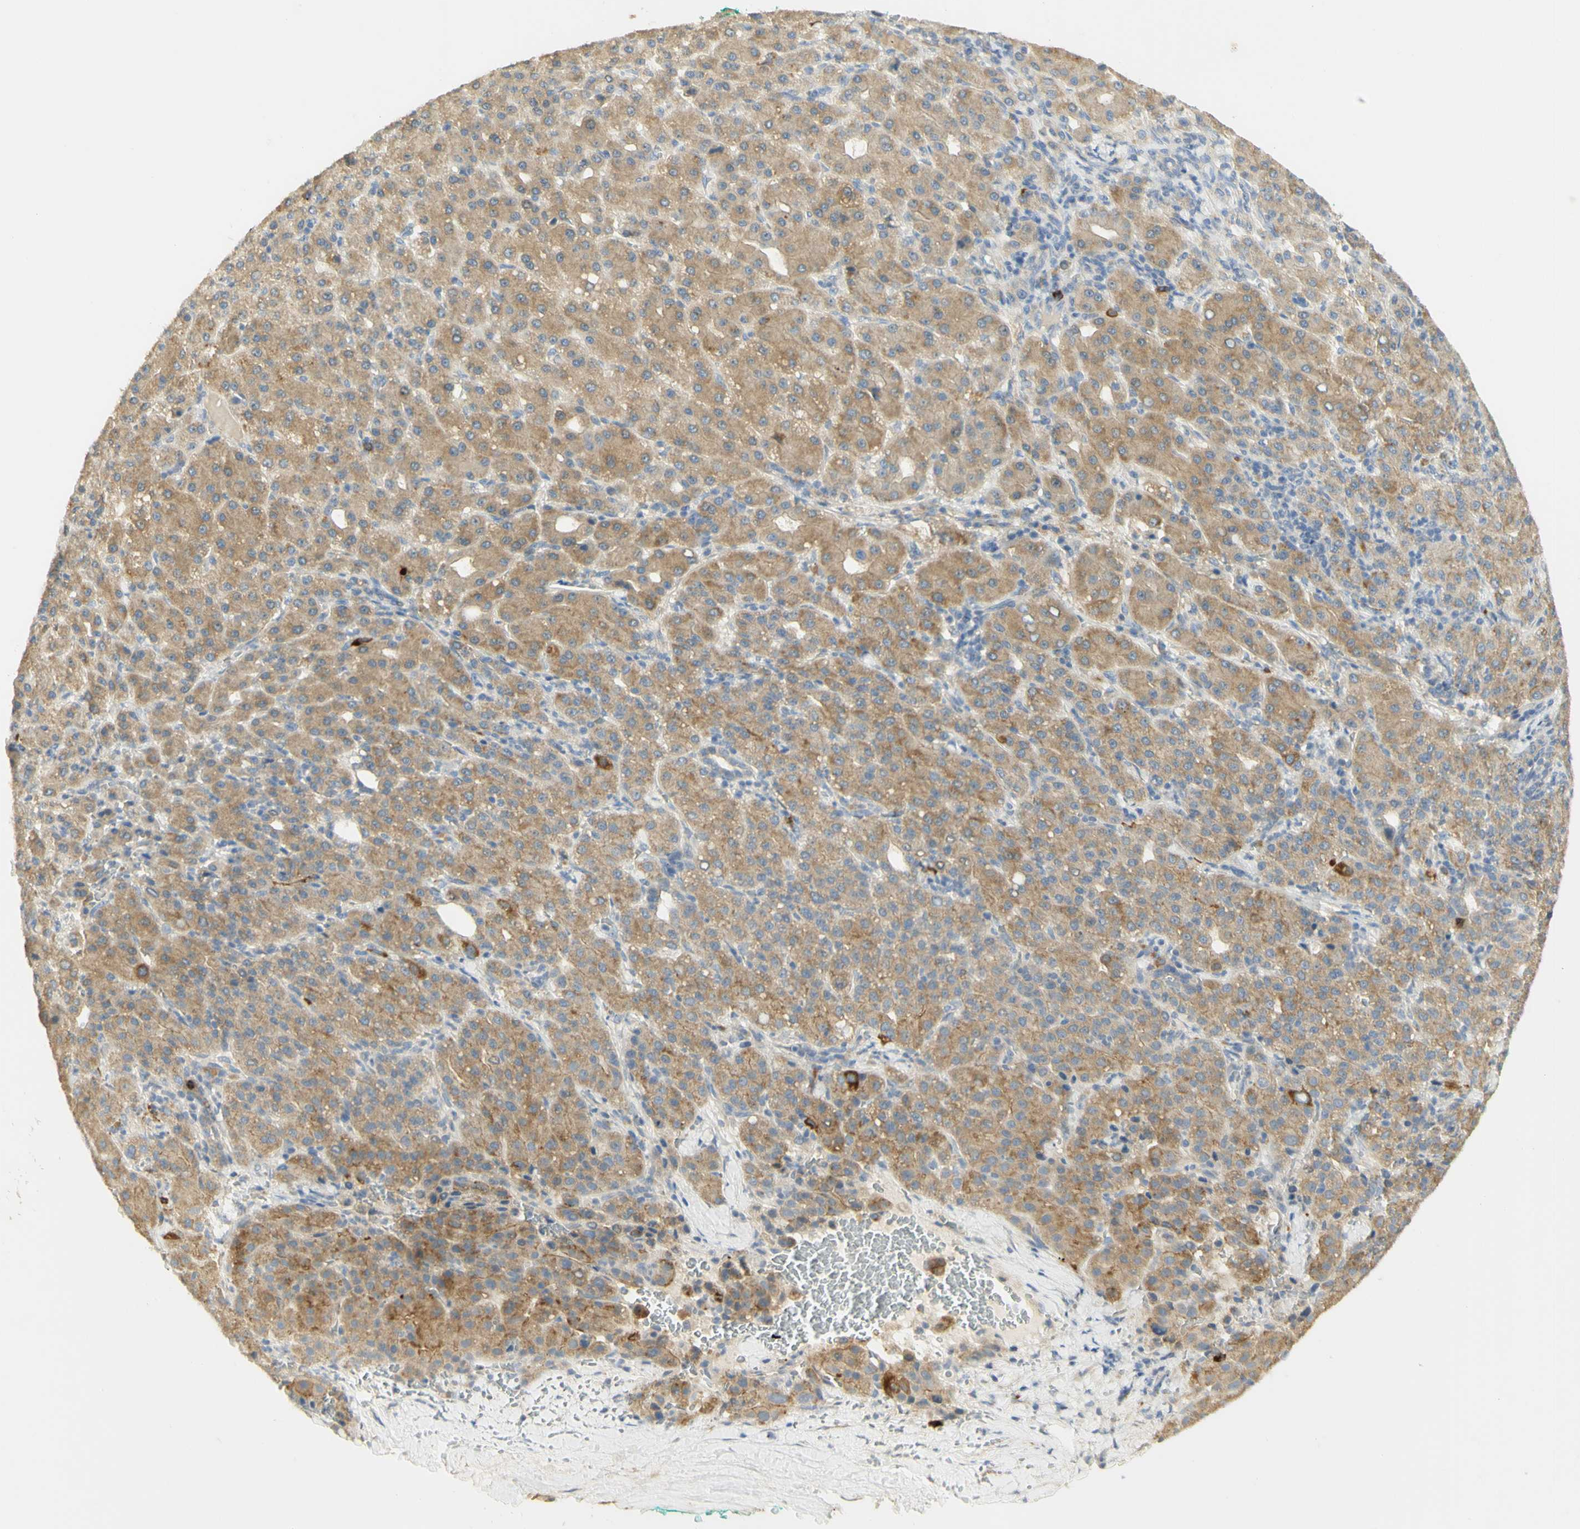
{"staining": {"intensity": "moderate", "quantity": ">75%", "location": "cytoplasmic/membranous"}, "tissue": "liver cancer", "cell_type": "Tumor cells", "image_type": "cancer", "snomed": [{"axis": "morphology", "description": "Carcinoma, Hepatocellular, NOS"}, {"axis": "topography", "description": "Liver"}], "caption": "Human hepatocellular carcinoma (liver) stained with a protein marker reveals moderate staining in tumor cells.", "gene": "KIF11", "patient": {"sex": "male", "age": 65}}